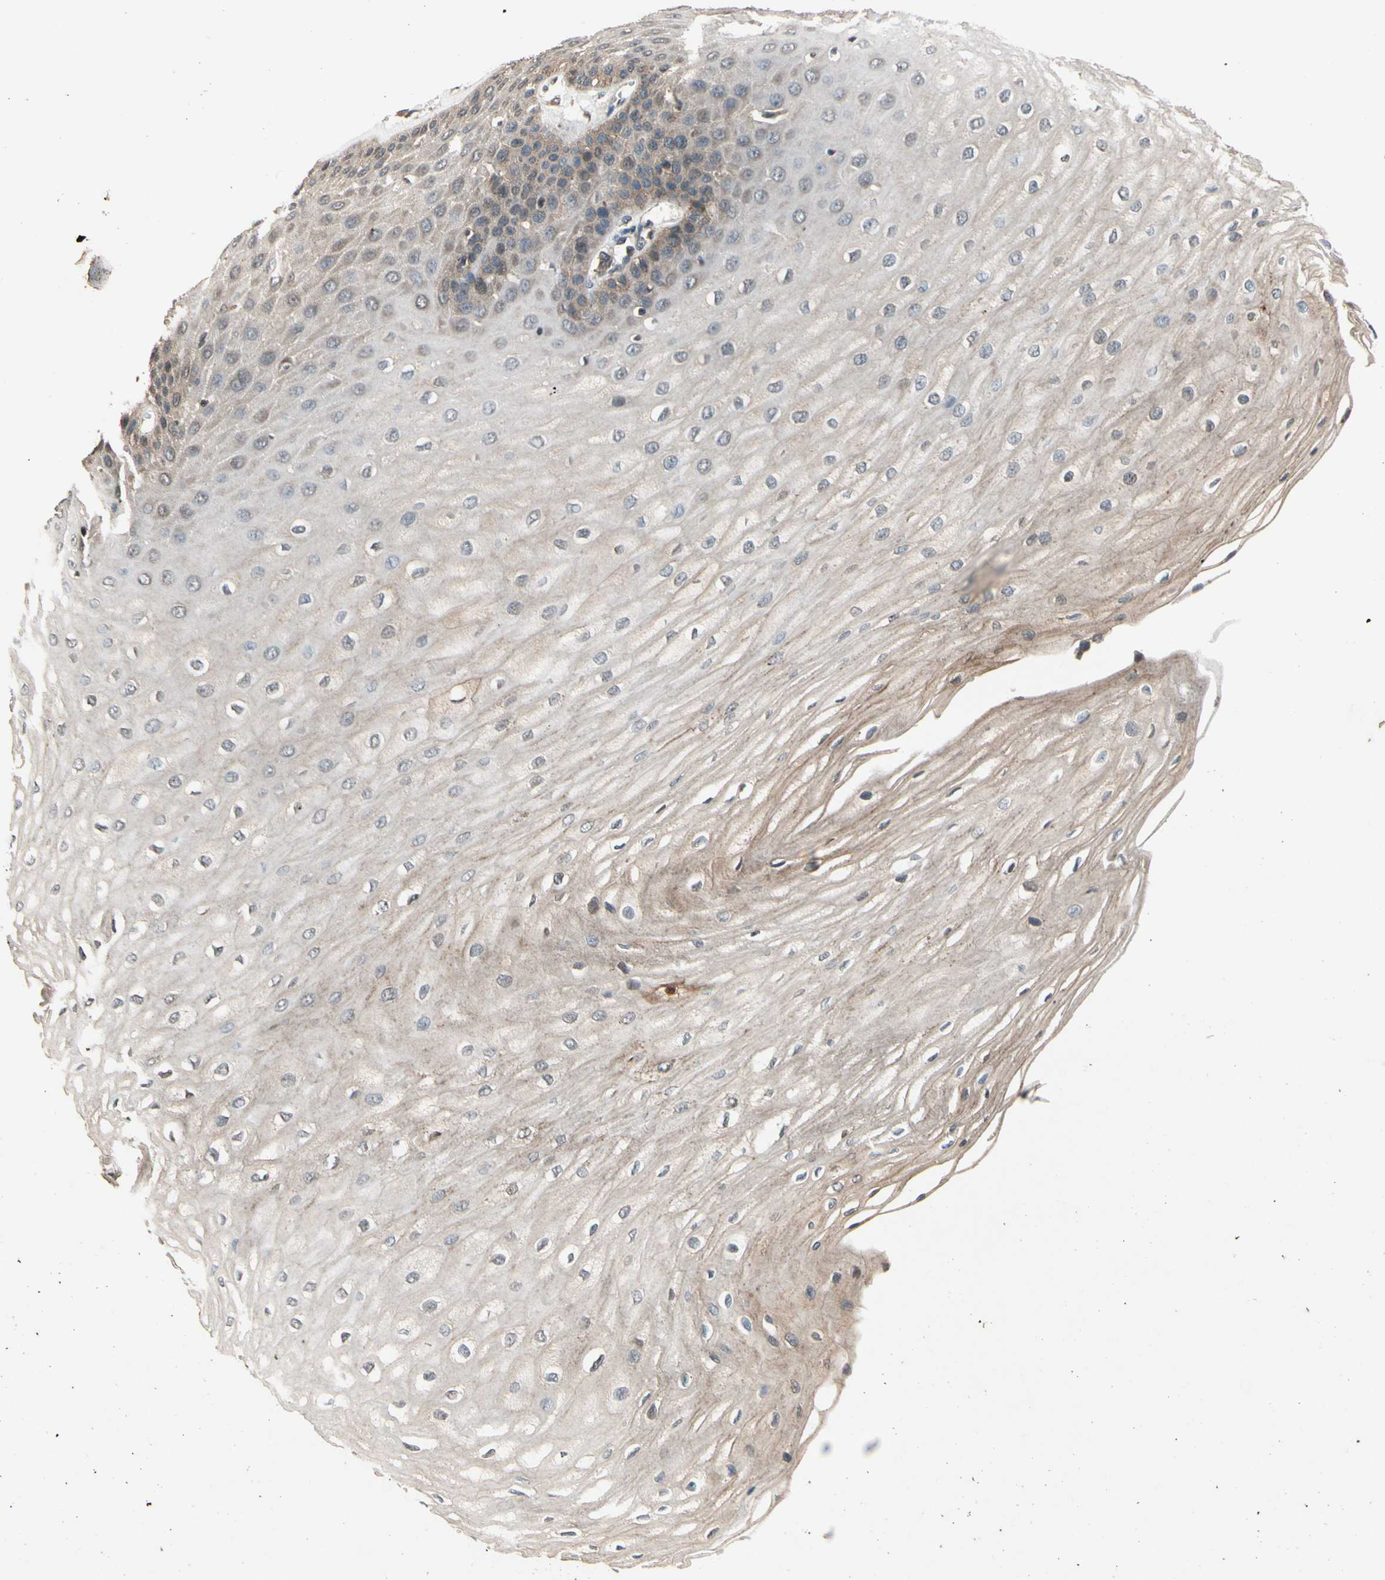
{"staining": {"intensity": "moderate", "quantity": ">75%", "location": "cytoplasmic/membranous"}, "tissue": "esophagus", "cell_type": "Squamous epithelial cells", "image_type": "normal", "snomed": [{"axis": "morphology", "description": "Normal tissue, NOS"}, {"axis": "morphology", "description": "Squamous cell carcinoma, NOS"}, {"axis": "topography", "description": "Esophagus"}], "caption": "Protein expression analysis of benign esophagus exhibits moderate cytoplasmic/membranous staining in about >75% of squamous epithelial cells.", "gene": "DPY19L3", "patient": {"sex": "male", "age": 65}}